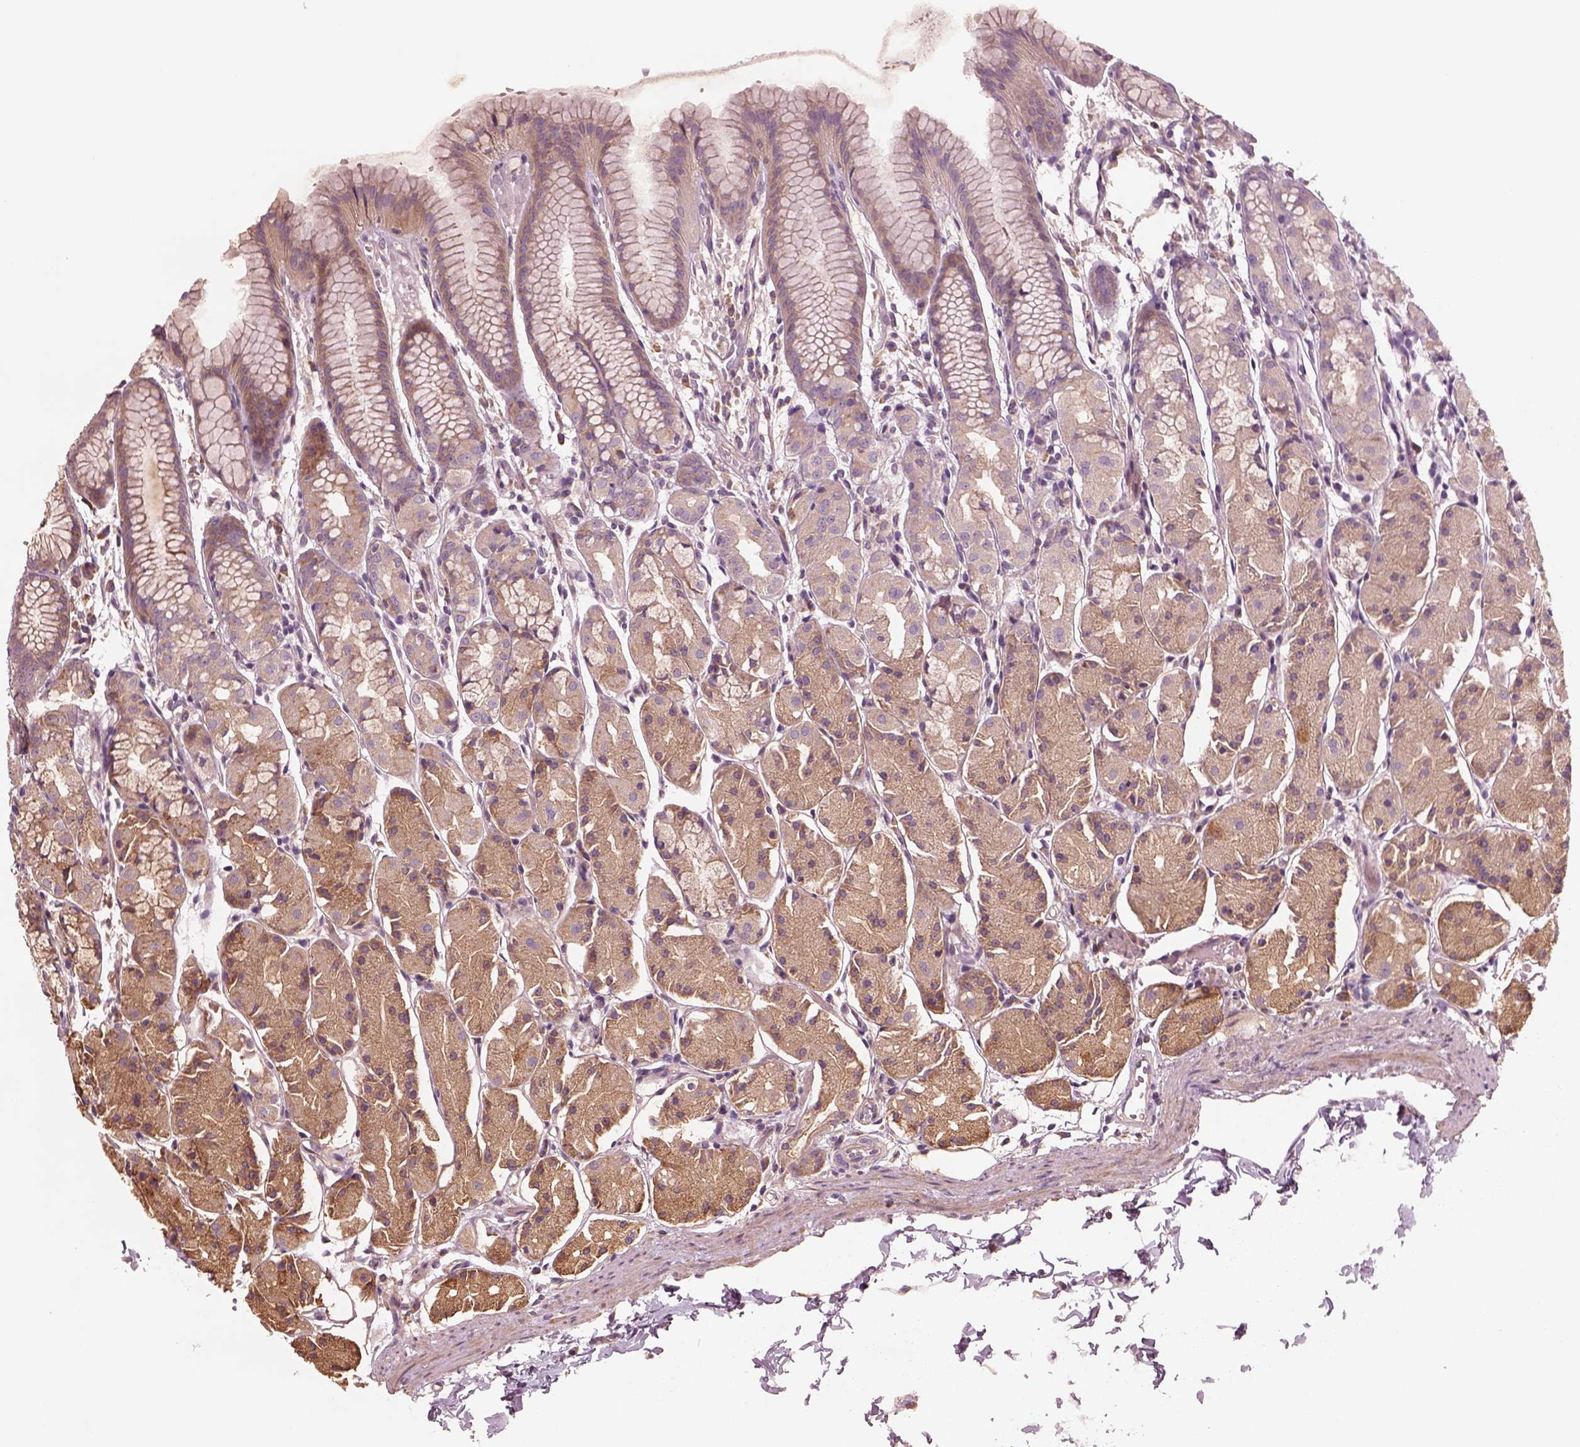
{"staining": {"intensity": "moderate", "quantity": "<25%", "location": "cytoplasmic/membranous"}, "tissue": "stomach", "cell_type": "Glandular cells", "image_type": "normal", "snomed": [{"axis": "morphology", "description": "Normal tissue, NOS"}, {"axis": "topography", "description": "Stomach, upper"}], "caption": "The micrograph demonstrates immunohistochemical staining of benign stomach. There is moderate cytoplasmic/membranous staining is appreciated in approximately <25% of glandular cells. Using DAB (brown) and hematoxylin (blue) stains, captured at high magnification using brightfield microscopy.", "gene": "ASCC2", "patient": {"sex": "male", "age": 47}}